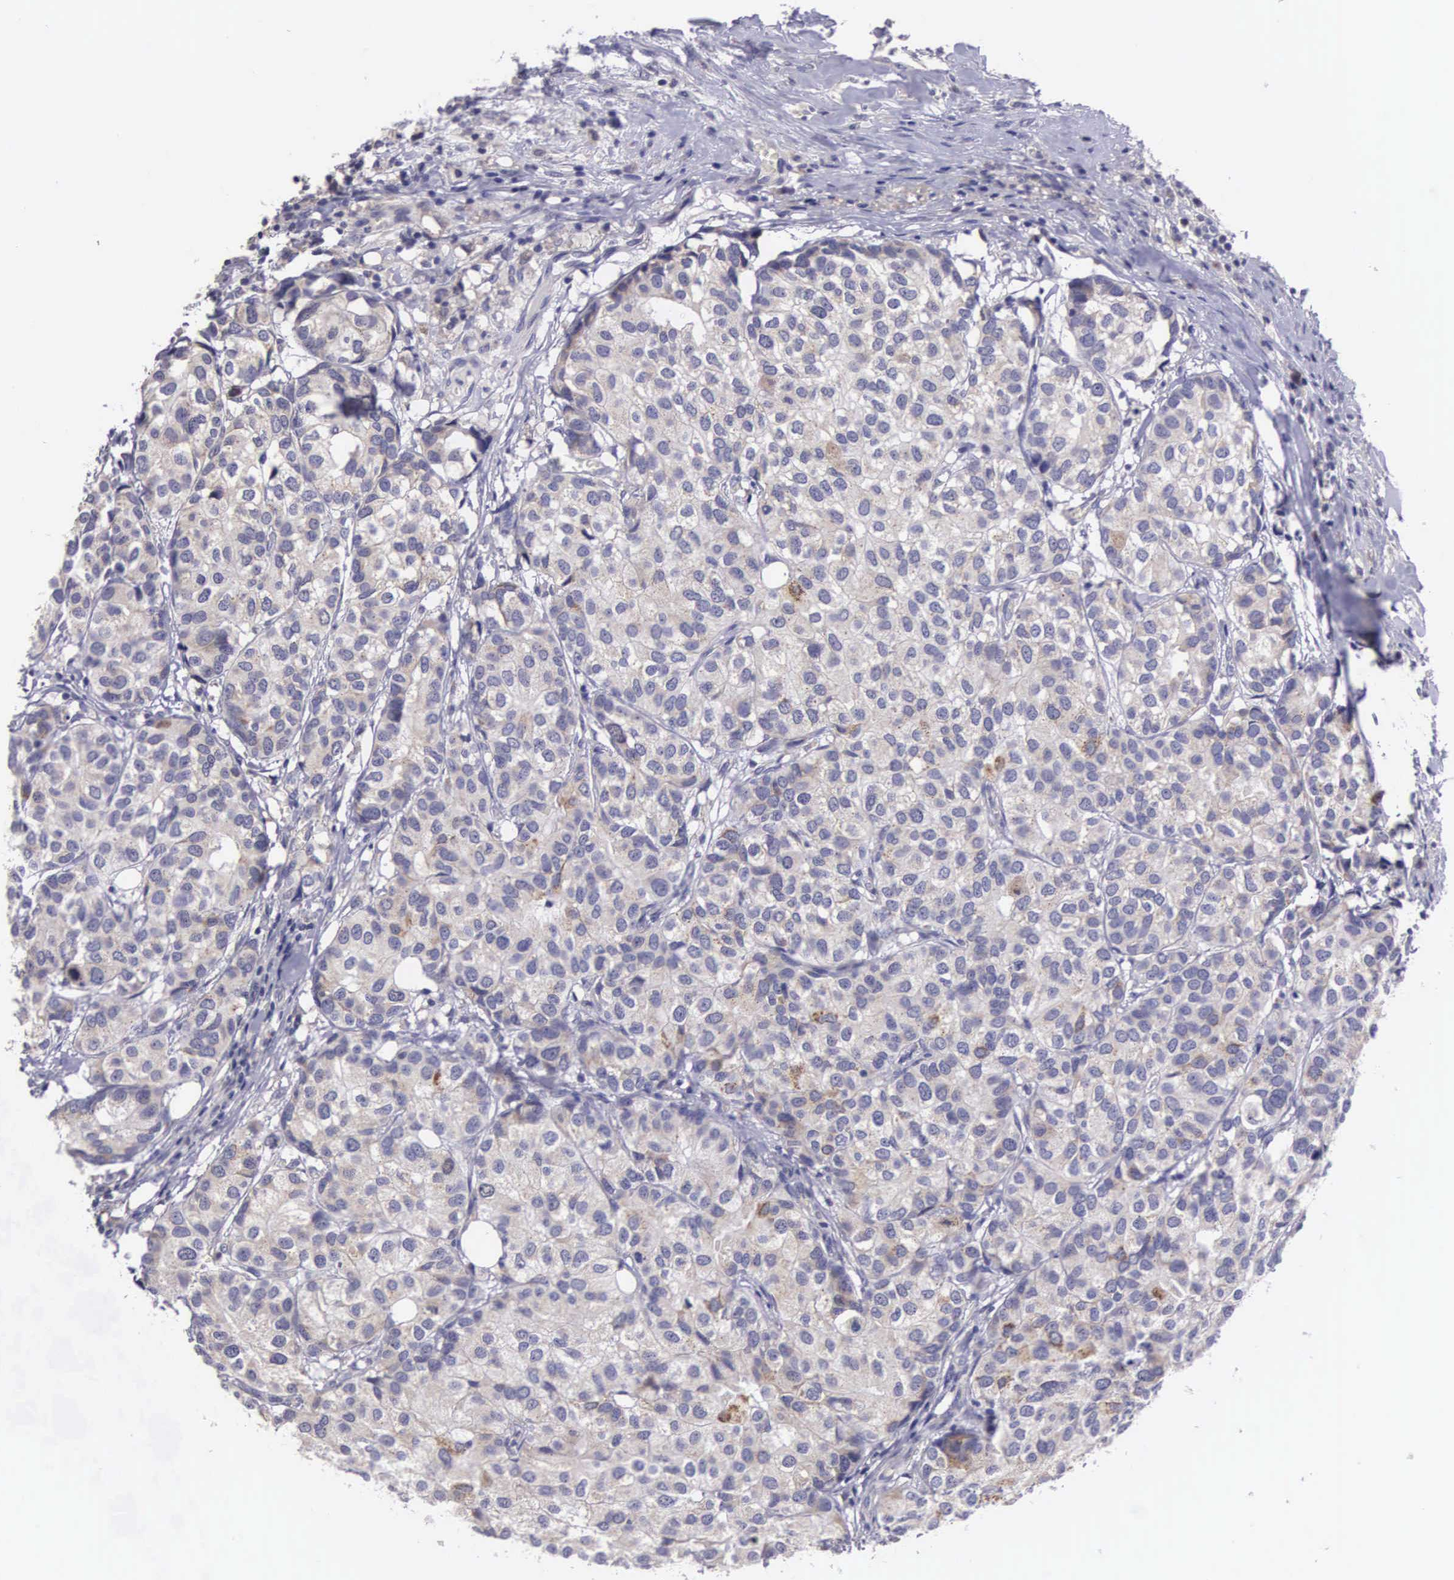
{"staining": {"intensity": "weak", "quantity": "<25%", "location": "cytoplasmic/membranous"}, "tissue": "breast cancer", "cell_type": "Tumor cells", "image_type": "cancer", "snomed": [{"axis": "morphology", "description": "Duct carcinoma"}, {"axis": "topography", "description": "Breast"}], "caption": "A photomicrograph of invasive ductal carcinoma (breast) stained for a protein exhibits no brown staining in tumor cells.", "gene": "ARG2", "patient": {"sex": "female", "age": 68}}